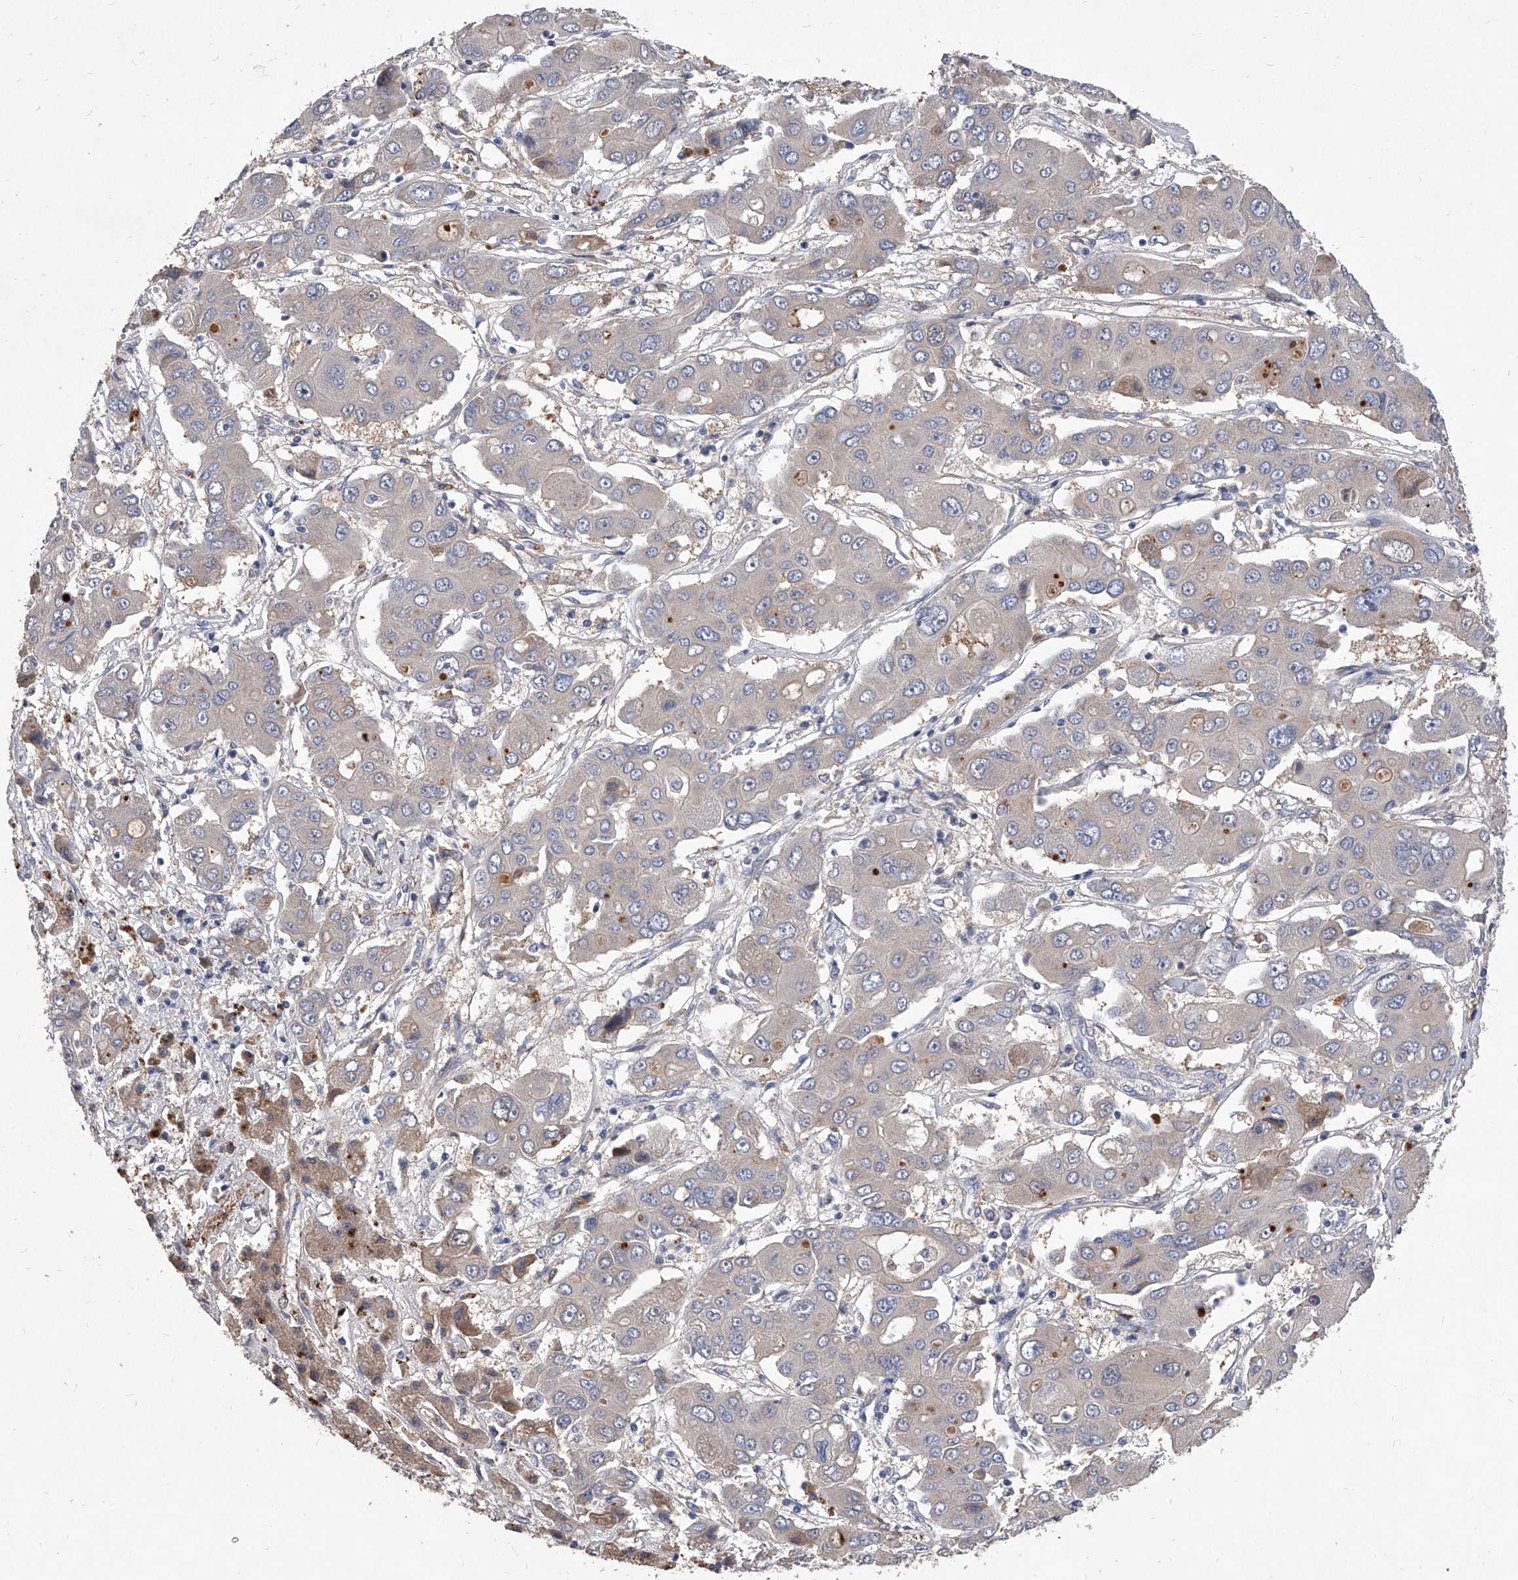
{"staining": {"intensity": "negative", "quantity": "none", "location": "none"}, "tissue": "liver cancer", "cell_type": "Tumor cells", "image_type": "cancer", "snomed": [{"axis": "morphology", "description": "Cholangiocarcinoma"}, {"axis": "topography", "description": "Liver"}], "caption": "Liver cancer was stained to show a protein in brown. There is no significant positivity in tumor cells.", "gene": "C5", "patient": {"sex": "male", "age": 67}}